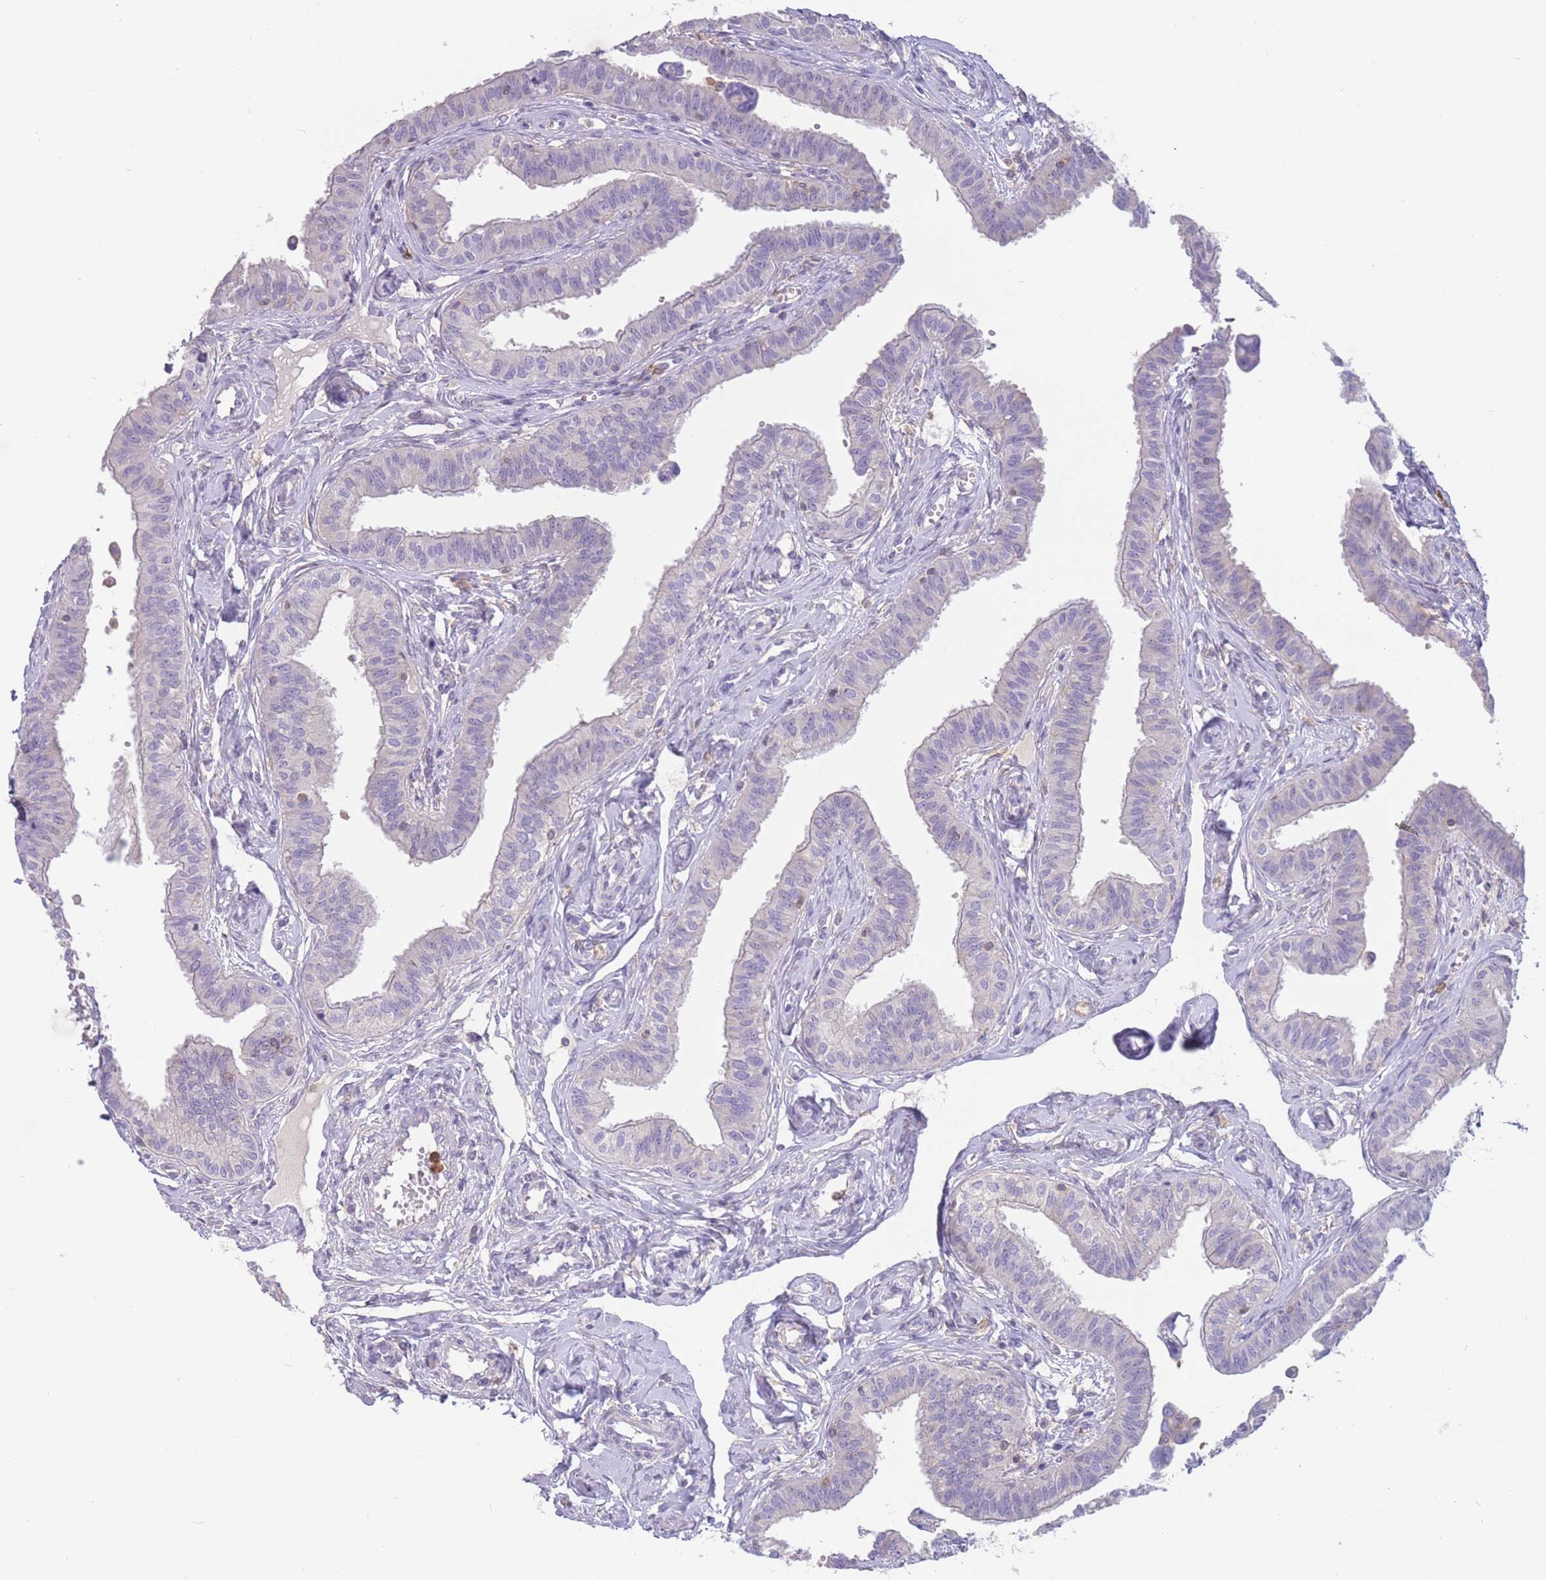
{"staining": {"intensity": "negative", "quantity": "none", "location": "none"}, "tissue": "fallopian tube", "cell_type": "Glandular cells", "image_type": "normal", "snomed": [{"axis": "morphology", "description": "Normal tissue, NOS"}, {"axis": "morphology", "description": "Carcinoma, NOS"}, {"axis": "topography", "description": "Fallopian tube"}, {"axis": "topography", "description": "Ovary"}], "caption": "Image shows no protein positivity in glandular cells of normal fallopian tube.", "gene": "ST3GAL4", "patient": {"sex": "female", "age": 59}}